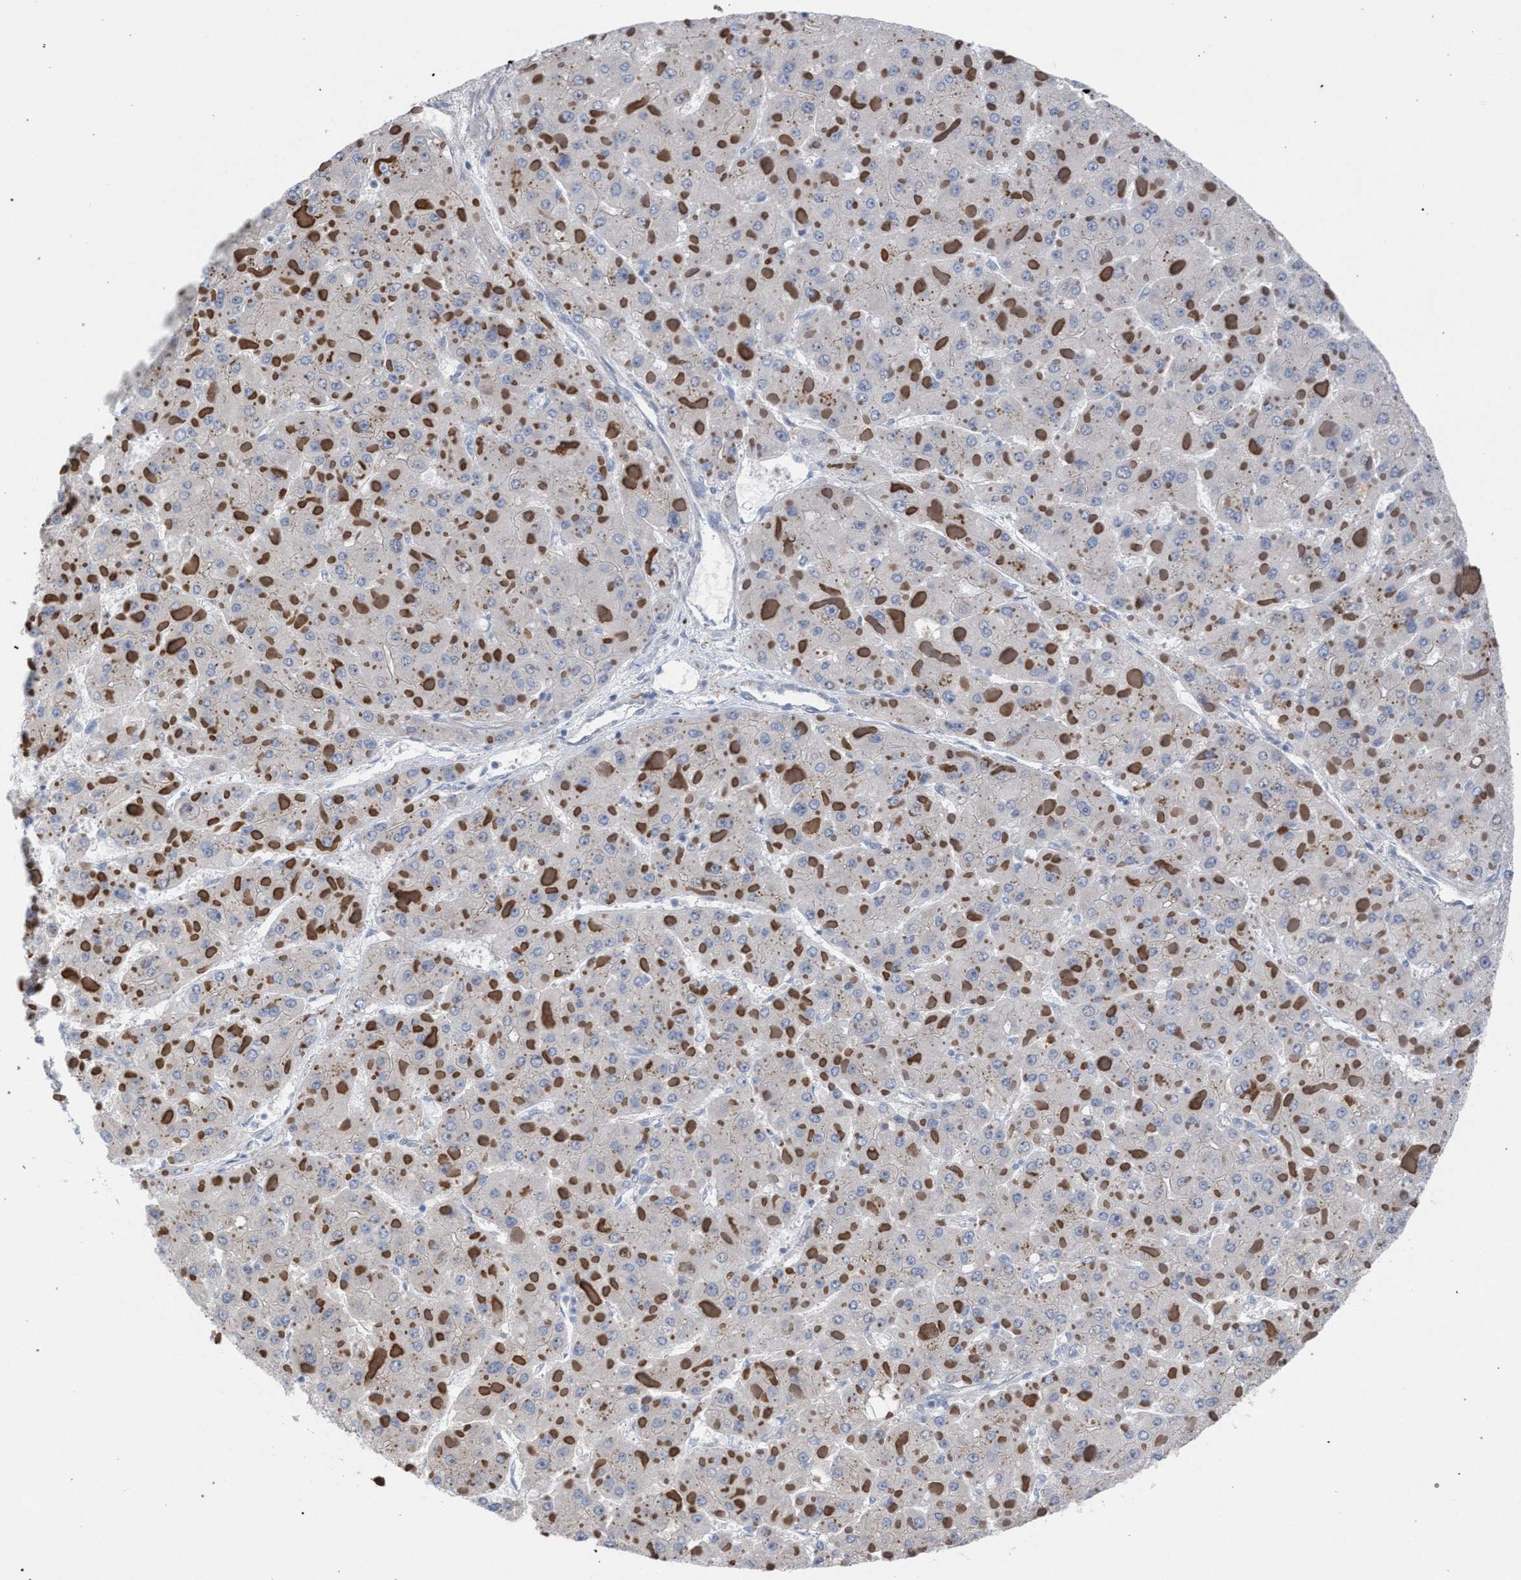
{"staining": {"intensity": "negative", "quantity": "none", "location": "none"}, "tissue": "liver cancer", "cell_type": "Tumor cells", "image_type": "cancer", "snomed": [{"axis": "morphology", "description": "Carcinoma, Hepatocellular, NOS"}, {"axis": "topography", "description": "Liver"}], "caption": "An image of human hepatocellular carcinoma (liver) is negative for staining in tumor cells. (Stains: DAB (3,3'-diaminobenzidine) IHC with hematoxylin counter stain, Microscopy: brightfield microscopy at high magnification).", "gene": "RNF135", "patient": {"sex": "female", "age": 73}}